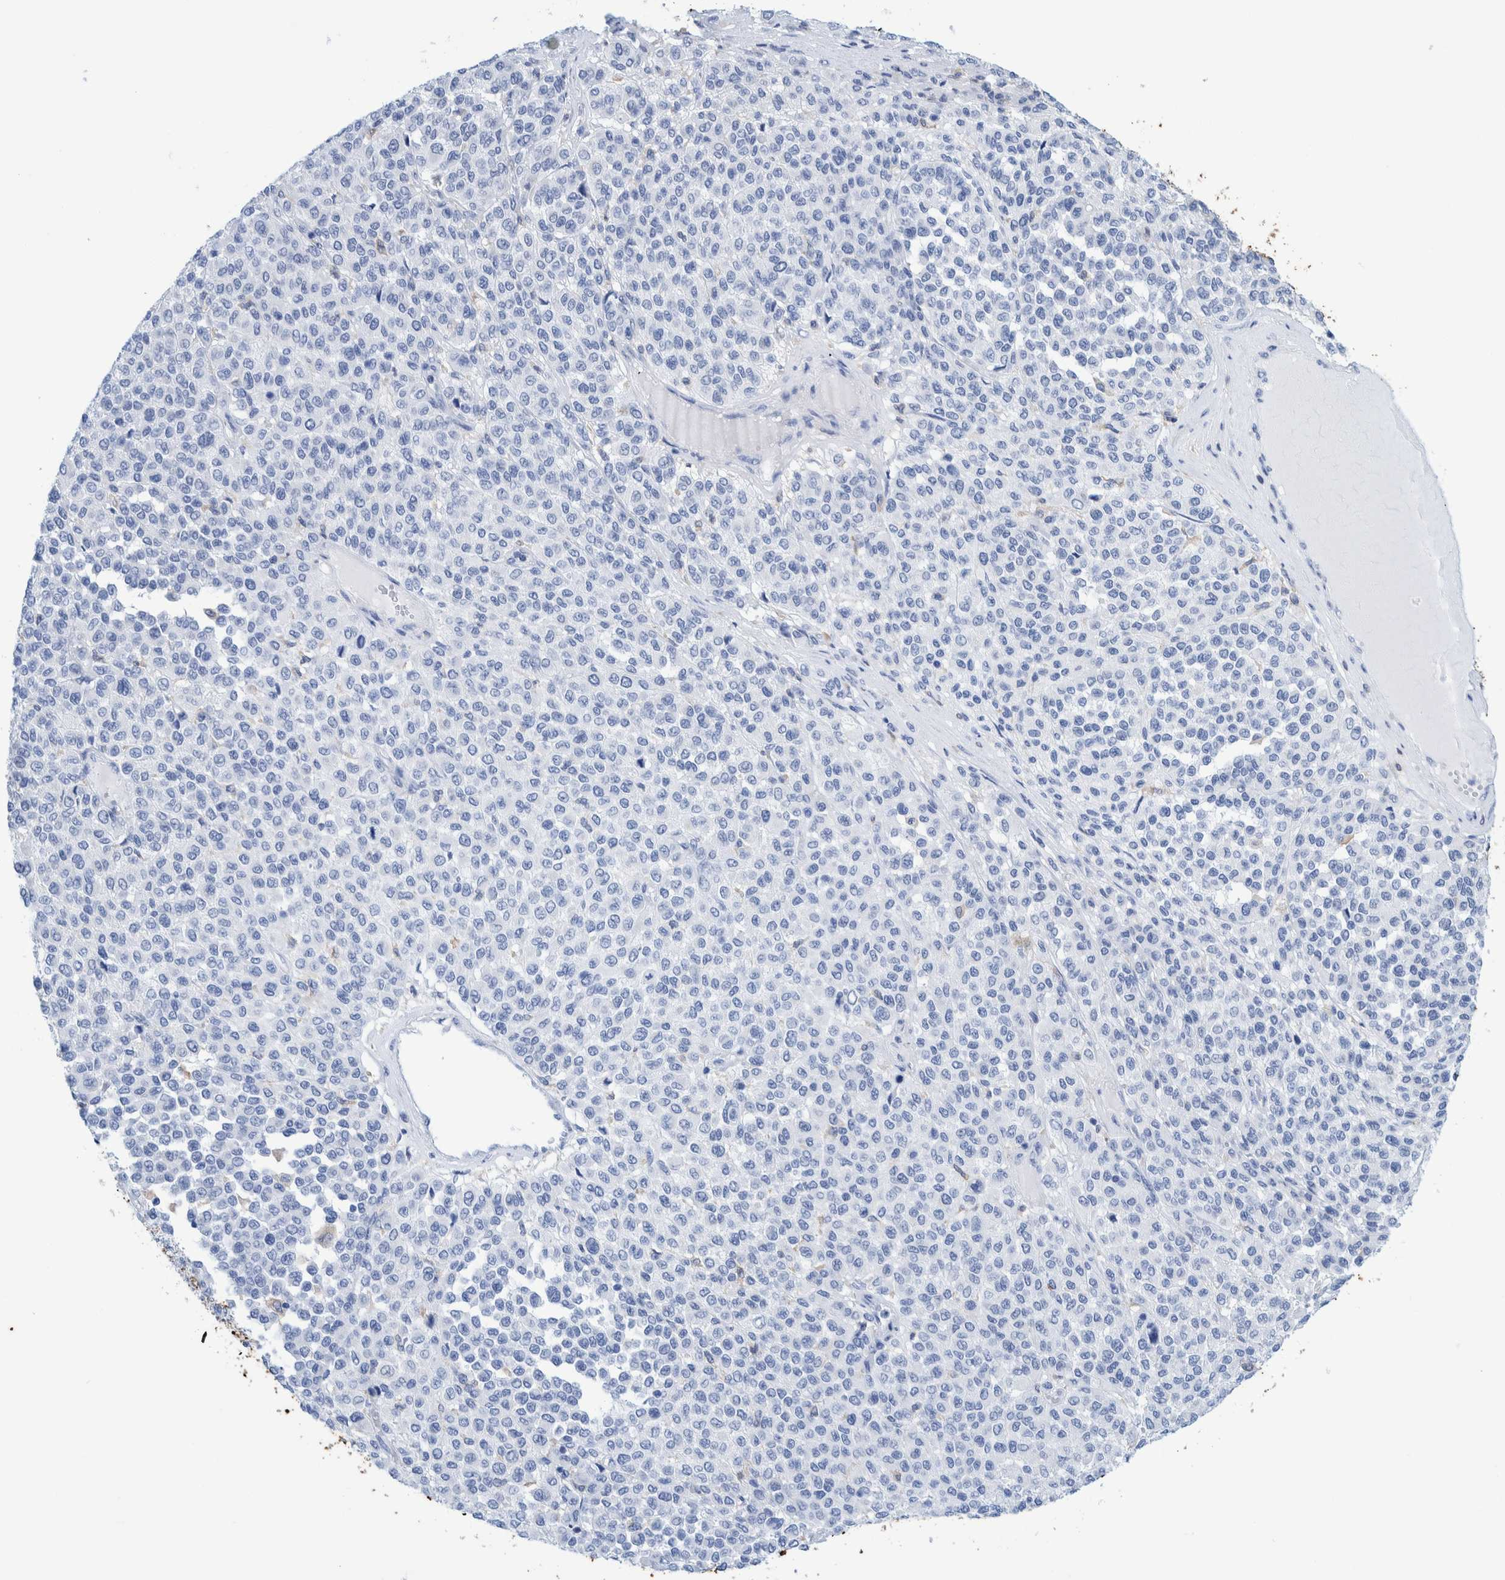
{"staining": {"intensity": "negative", "quantity": "none", "location": "none"}, "tissue": "melanoma", "cell_type": "Tumor cells", "image_type": "cancer", "snomed": [{"axis": "morphology", "description": "Malignant melanoma, Metastatic site"}, {"axis": "topography", "description": "Pancreas"}], "caption": "Tumor cells are negative for protein expression in human melanoma.", "gene": "KRT14", "patient": {"sex": "female", "age": 30}}